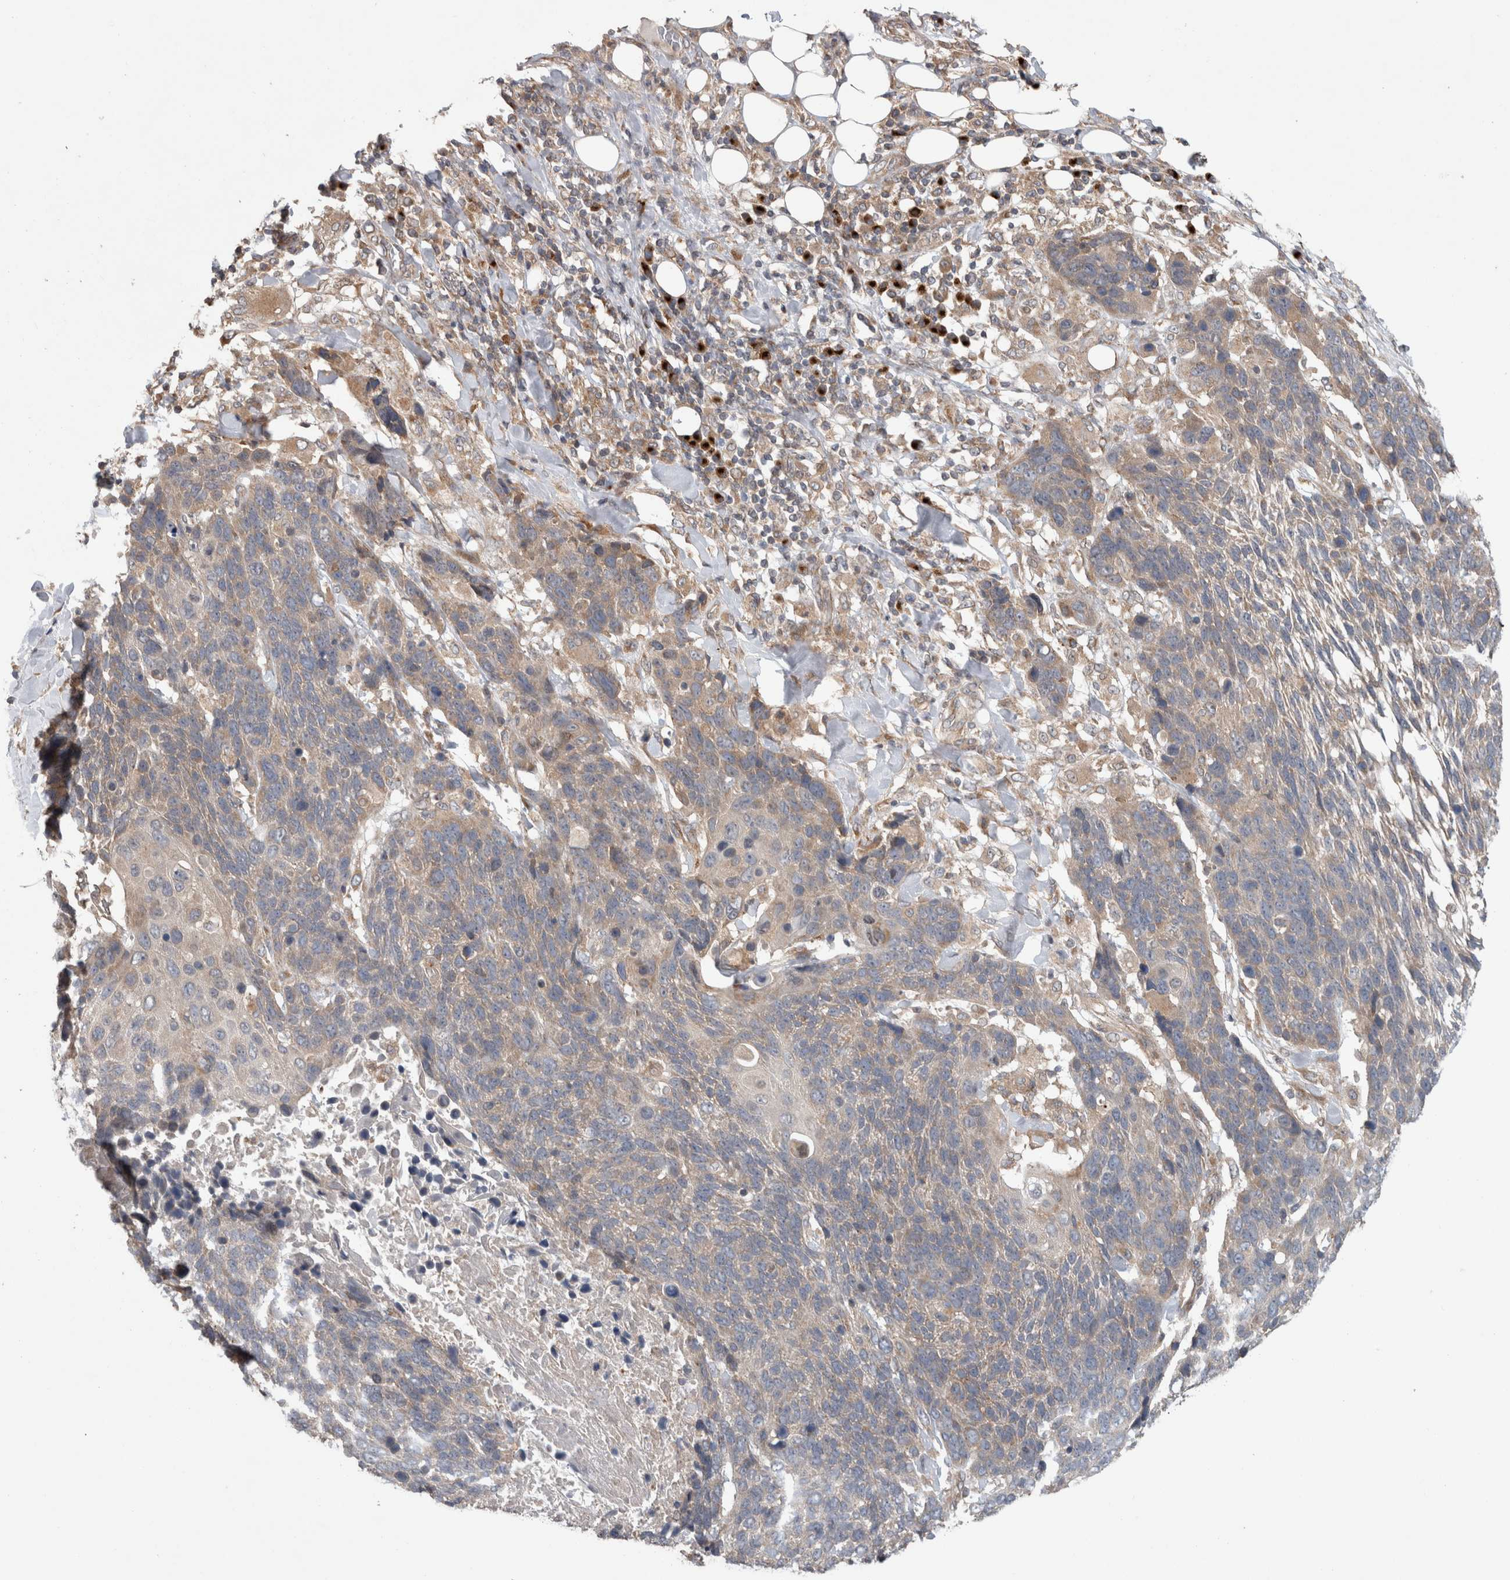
{"staining": {"intensity": "weak", "quantity": ">75%", "location": "cytoplasmic/membranous"}, "tissue": "lung cancer", "cell_type": "Tumor cells", "image_type": "cancer", "snomed": [{"axis": "morphology", "description": "Squamous cell carcinoma, NOS"}, {"axis": "topography", "description": "Lung"}], "caption": "Immunohistochemistry image of human lung squamous cell carcinoma stained for a protein (brown), which reveals low levels of weak cytoplasmic/membranous positivity in about >75% of tumor cells.", "gene": "TRIM5", "patient": {"sex": "male", "age": 66}}